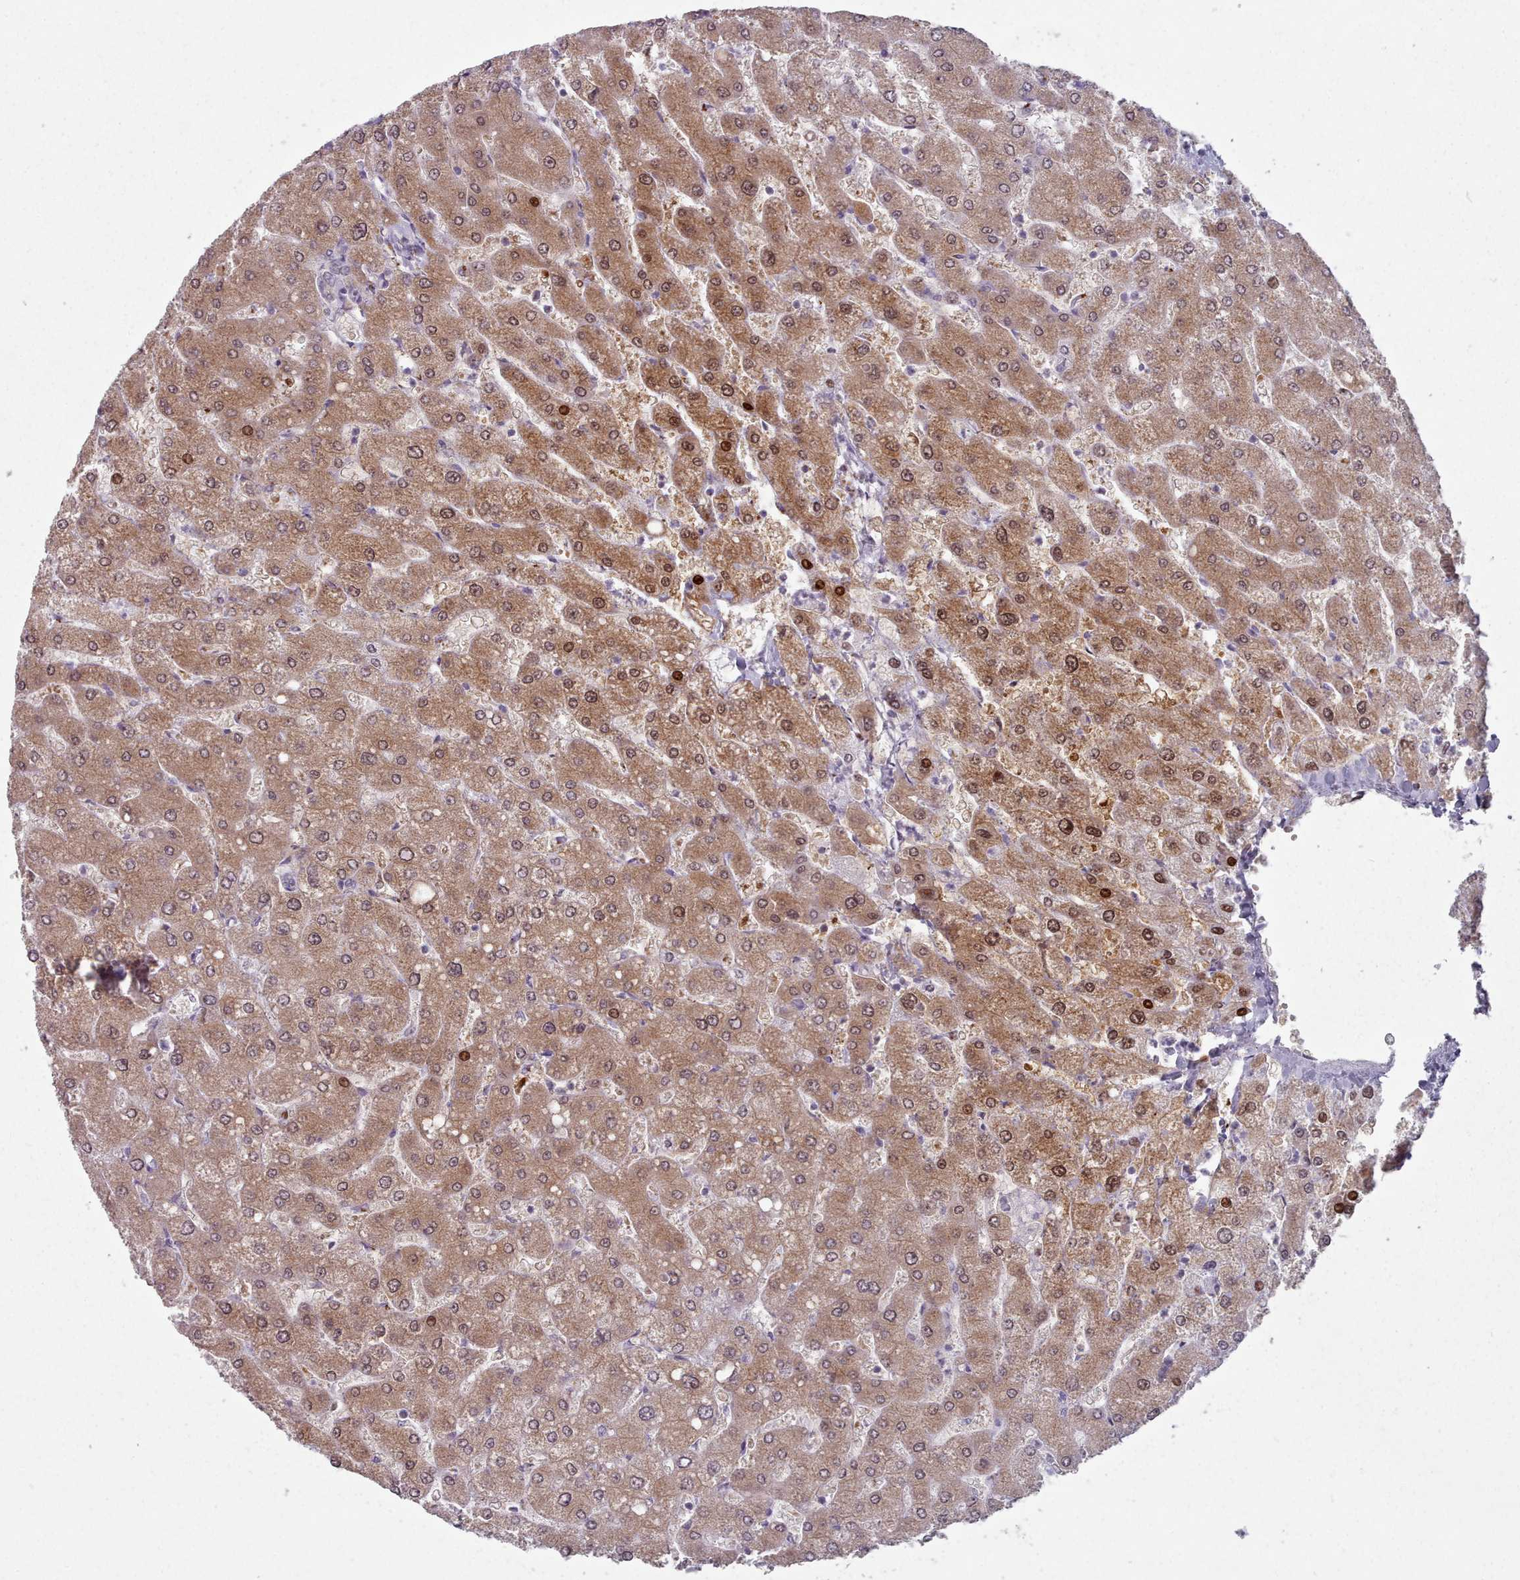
{"staining": {"intensity": "negative", "quantity": "none", "location": "none"}, "tissue": "liver", "cell_type": "Cholangiocytes", "image_type": "normal", "snomed": [{"axis": "morphology", "description": "Normal tissue, NOS"}, {"axis": "topography", "description": "Liver"}], "caption": "An immunohistochemistry (IHC) photomicrograph of benign liver is shown. There is no staining in cholangiocytes of liver.", "gene": "MAN1B1", "patient": {"sex": "male", "age": 55}}